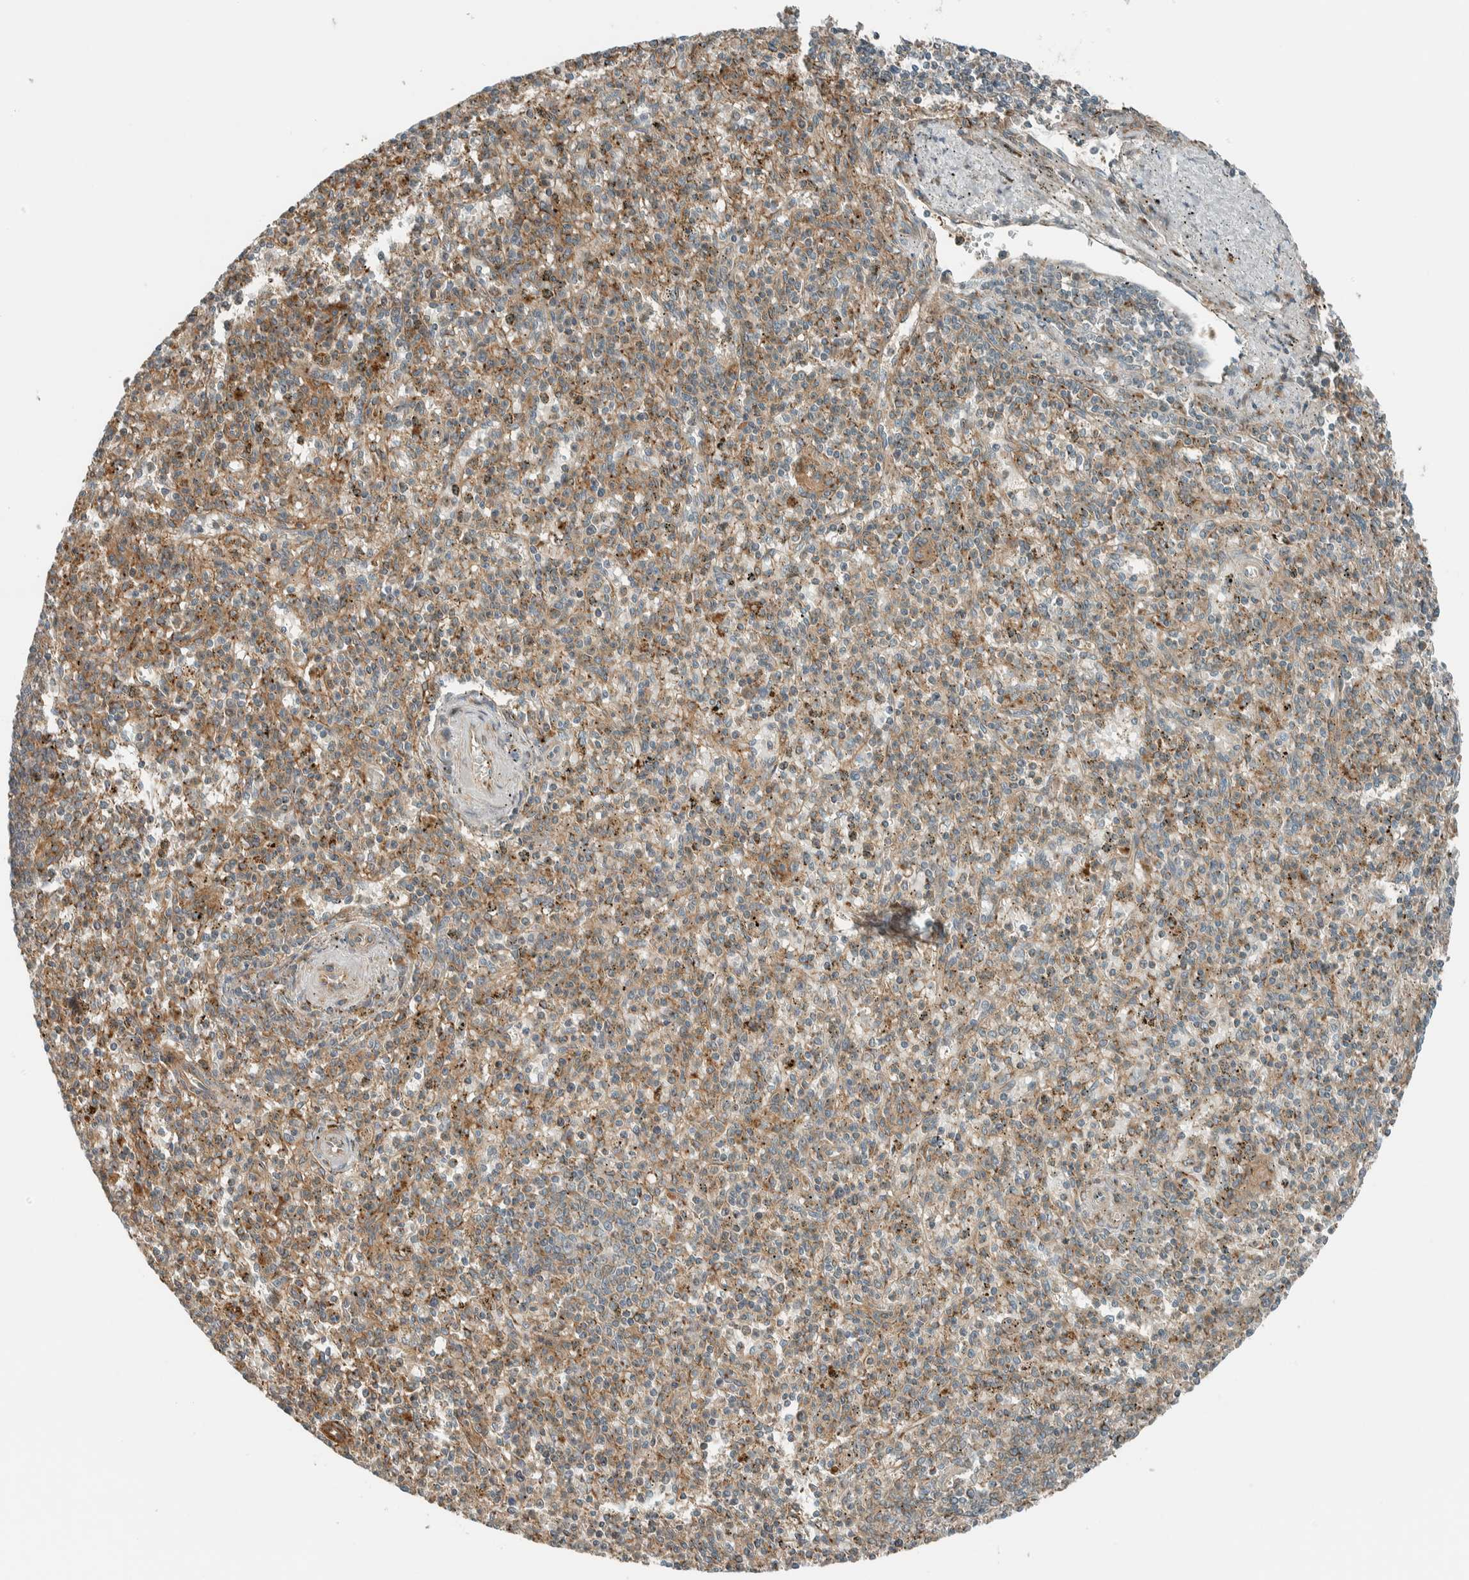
{"staining": {"intensity": "moderate", "quantity": ">75%", "location": "cytoplasmic/membranous"}, "tissue": "spleen", "cell_type": "Cells in red pulp", "image_type": "normal", "snomed": [{"axis": "morphology", "description": "Normal tissue, NOS"}, {"axis": "topography", "description": "Spleen"}], "caption": "This photomicrograph reveals immunohistochemistry staining of normal human spleen, with medium moderate cytoplasmic/membranous staining in approximately >75% of cells in red pulp.", "gene": "EXOC7", "patient": {"sex": "male", "age": 72}}